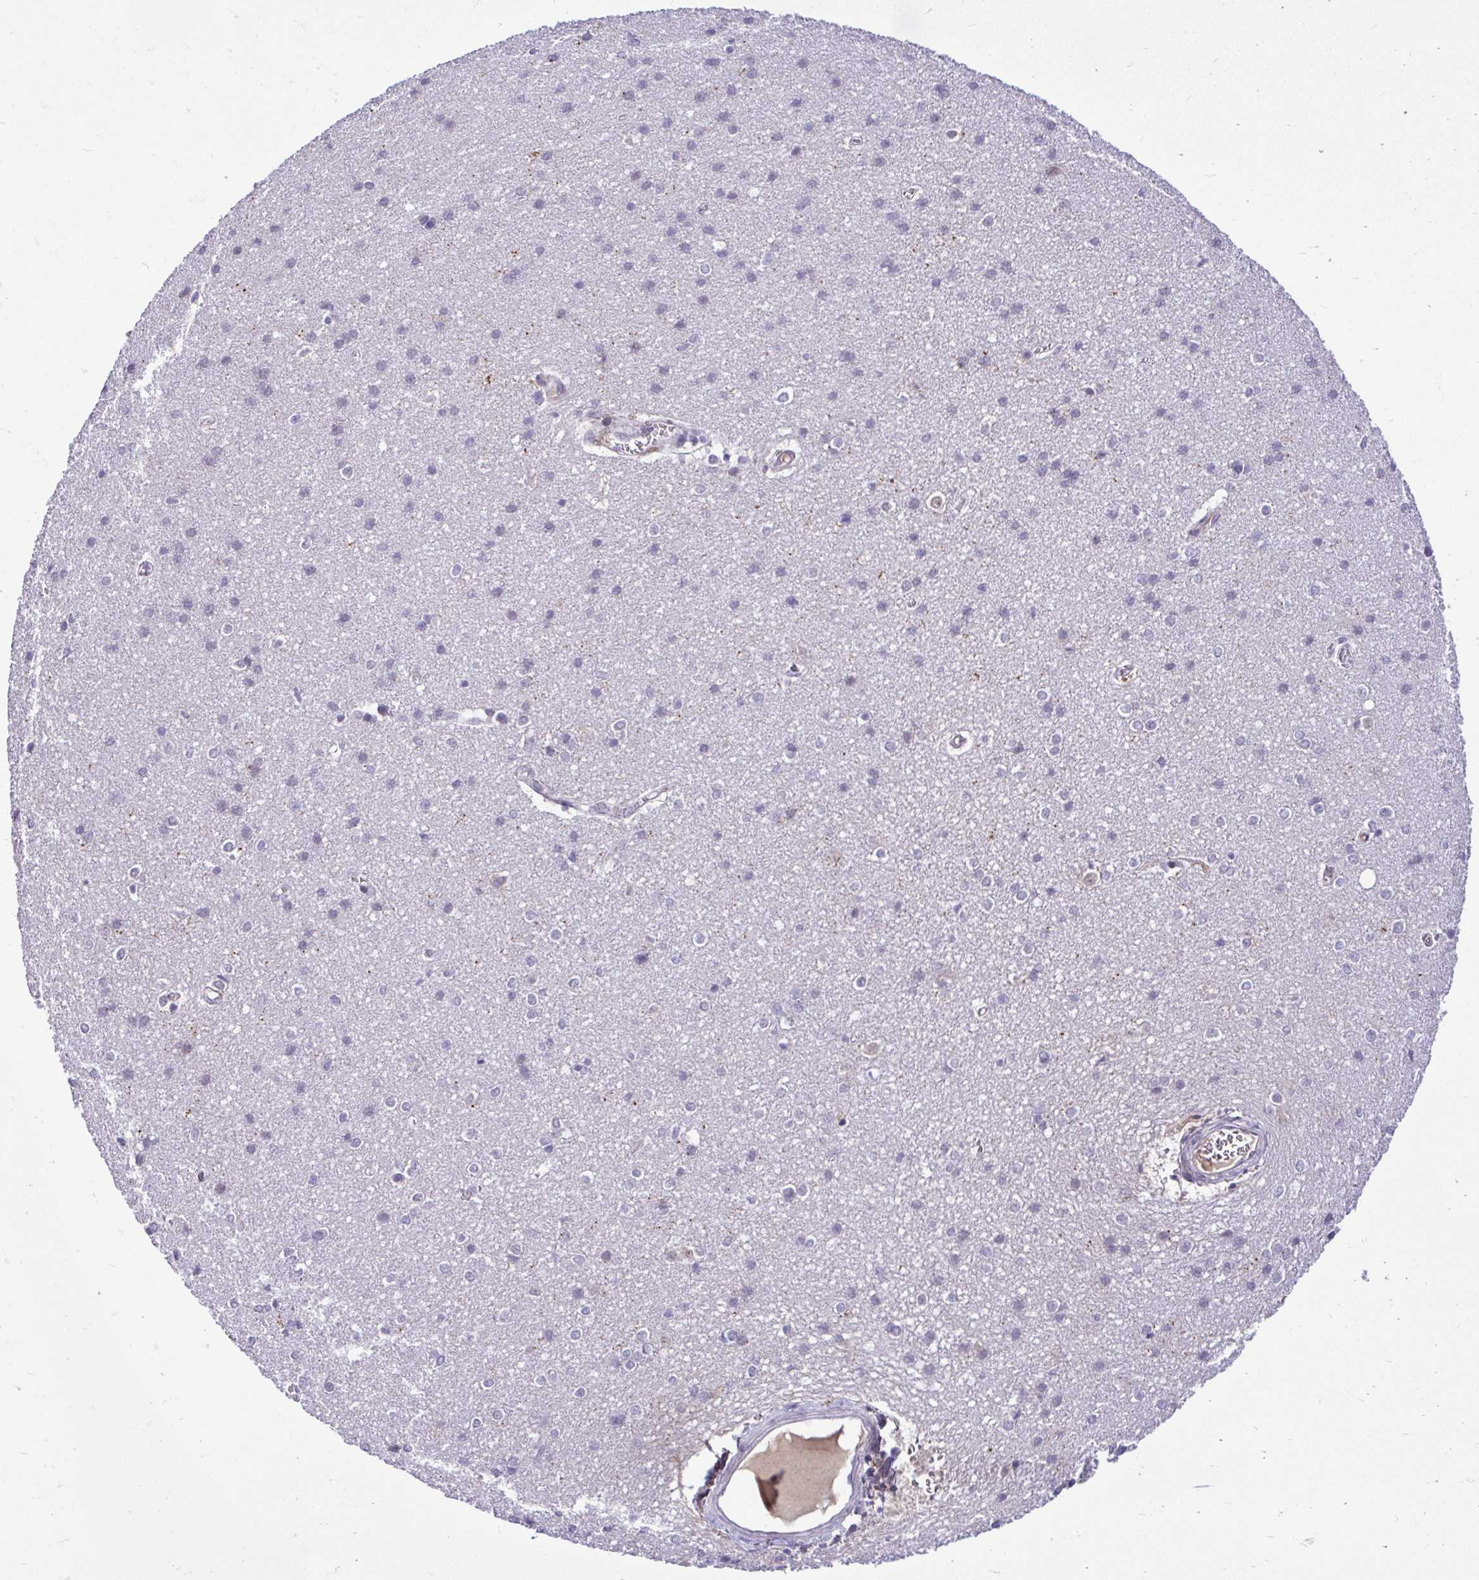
{"staining": {"intensity": "negative", "quantity": "none", "location": "none"}, "tissue": "cerebral cortex", "cell_type": "Endothelial cells", "image_type": "normal", "snomed": [{"axis": "morphology", "description": "Normal tissue, NOS"}, {"axis": "topography", "description": "Cerebral cortex"}], "caption": "Protein analysis of benign cerebral cortex shows no significant staining in endothelial cells.", "gene": "CDC20", "patient": {"sex": "male", "age": 37}}